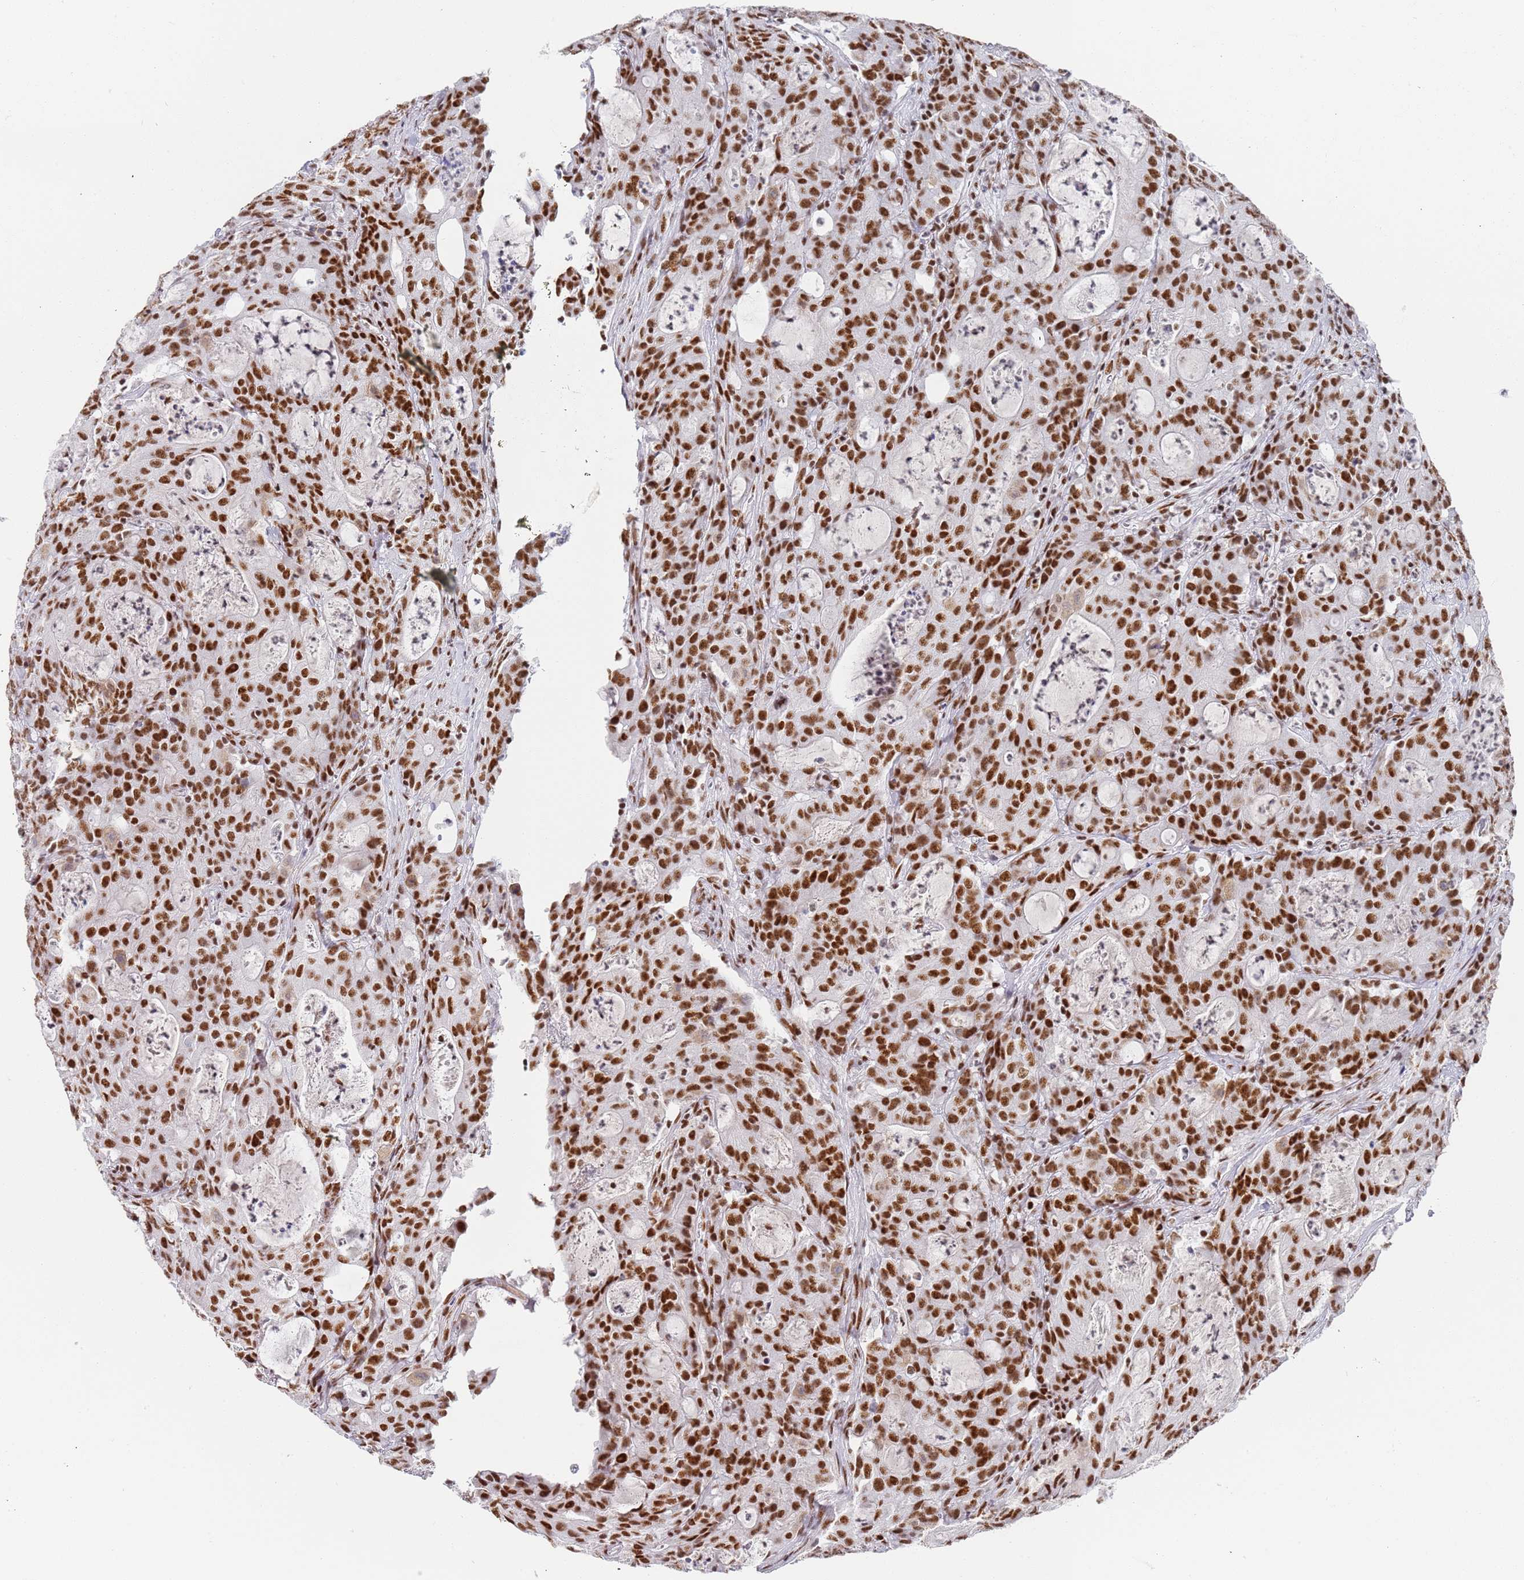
{"staining": {"intensity": "strong", "quantity": ">75%", "location": "nuclear"}, "tissue": "colorectal cancer", "cell_type": "Tumor cells", "image_type": "cancer", "snomed": [{"axis": "morphology", "description": "Adenocarcinoma, NOS"}, {"axis": "topography", "description": "Colon"}], "caption": "Immunohistochemical staining of human colorectal adenocarcinoma exhibits strong nuclear protein expression in about >75% of tumor cells.", "gene": "AKAP8L", "patient": {"sex": "male", "age": 83}}